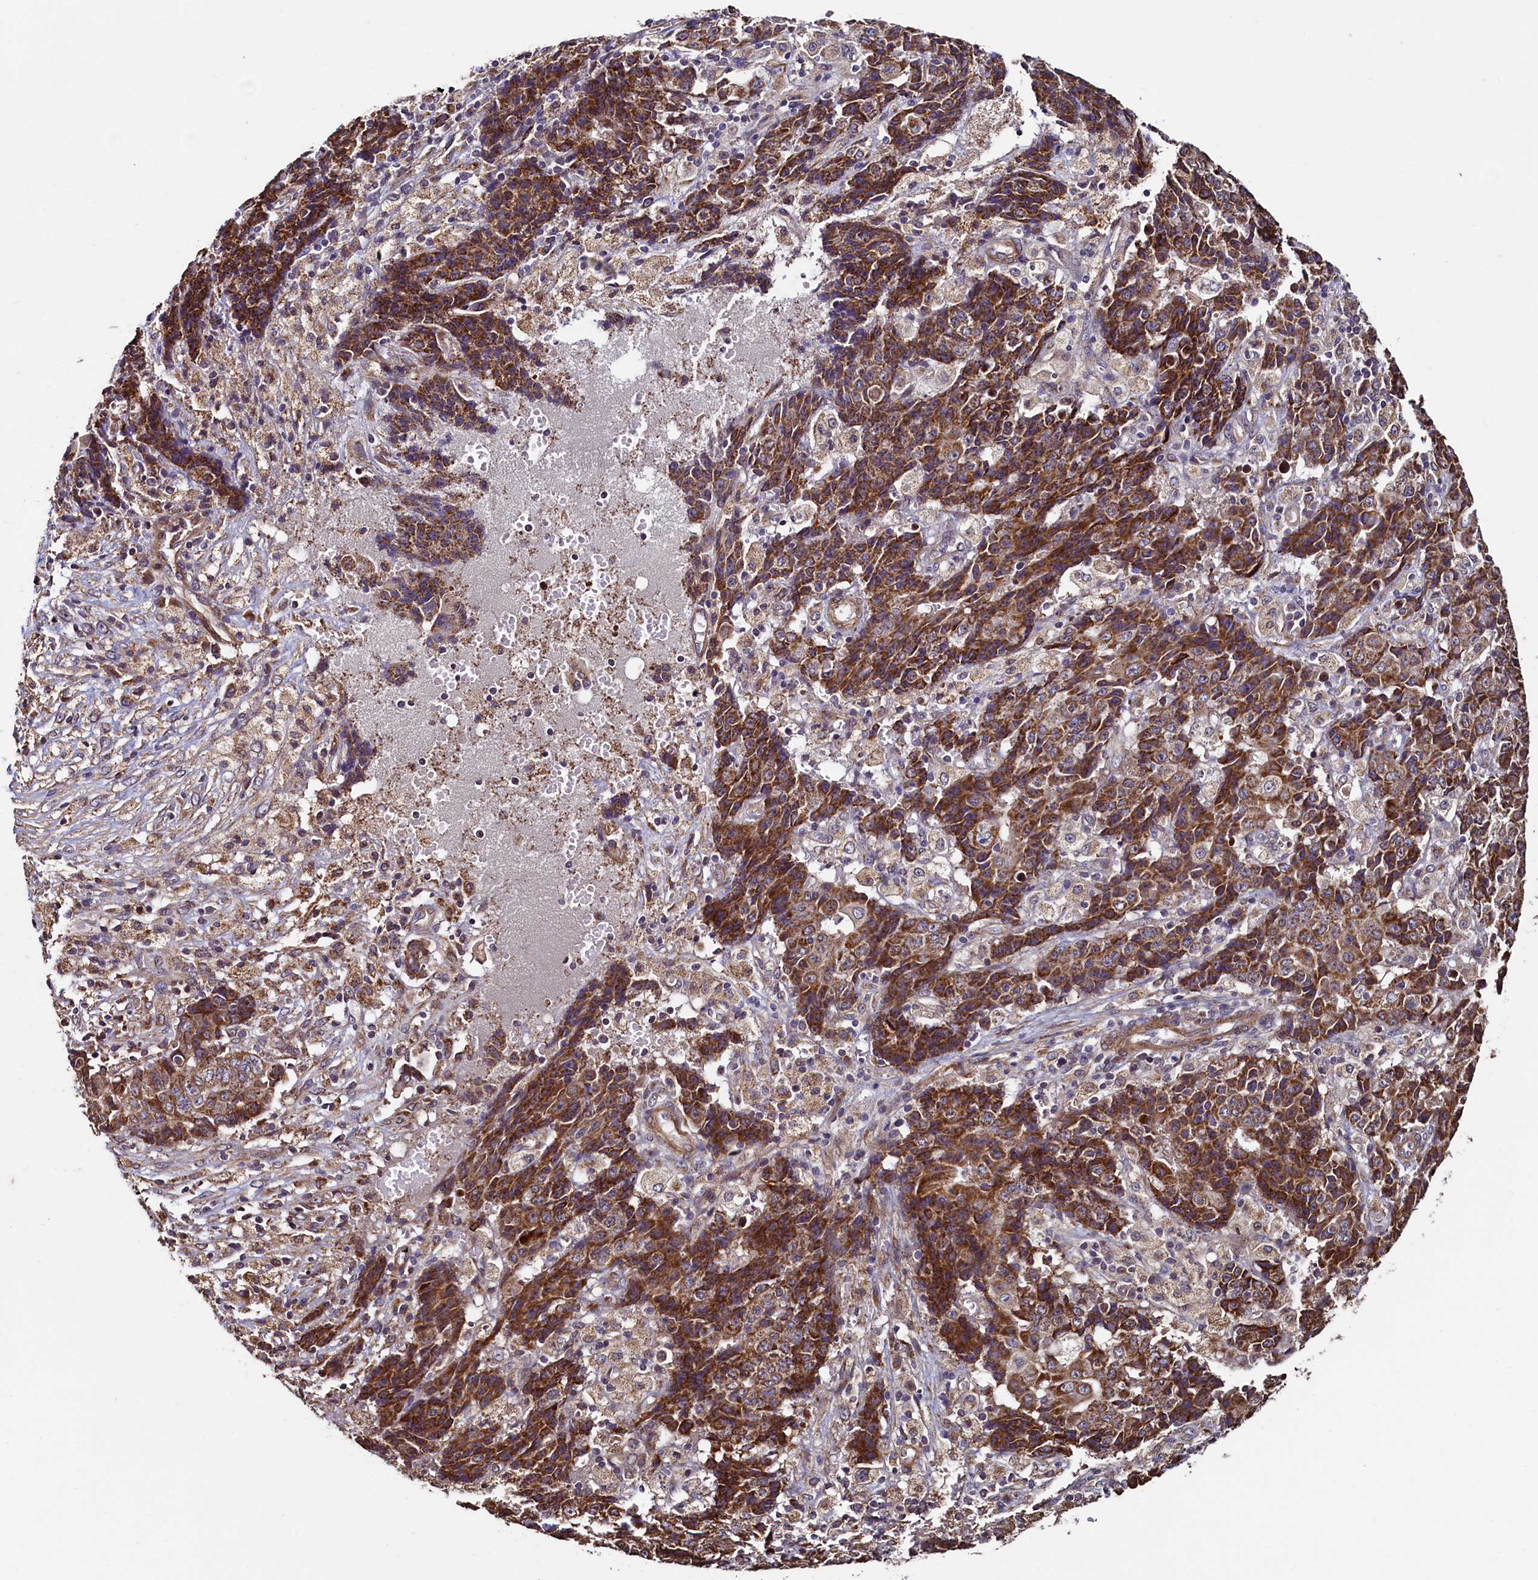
{"staining": {"intensity": "strong", "quantity": ">75%", "location": "cytoplasmic/membranous"}, "tissue": "ovarian cancer", "cell_type": "Tumor cells", "image_type": "cancer", "snomed": [{"axis": "morphology", "description": "Carcinoma, endometroid"}, {"axis": "topography", "description": "Ovary"}], "caption": "DAB immunohistochemical staining of endometroid carcinoma (ovarian) exhibits strong cytoplasmic/membranous protein staining in about >75% of tumor cells.", "gene": "RBFA", "patient": {"sex": "female", "age": 42}}